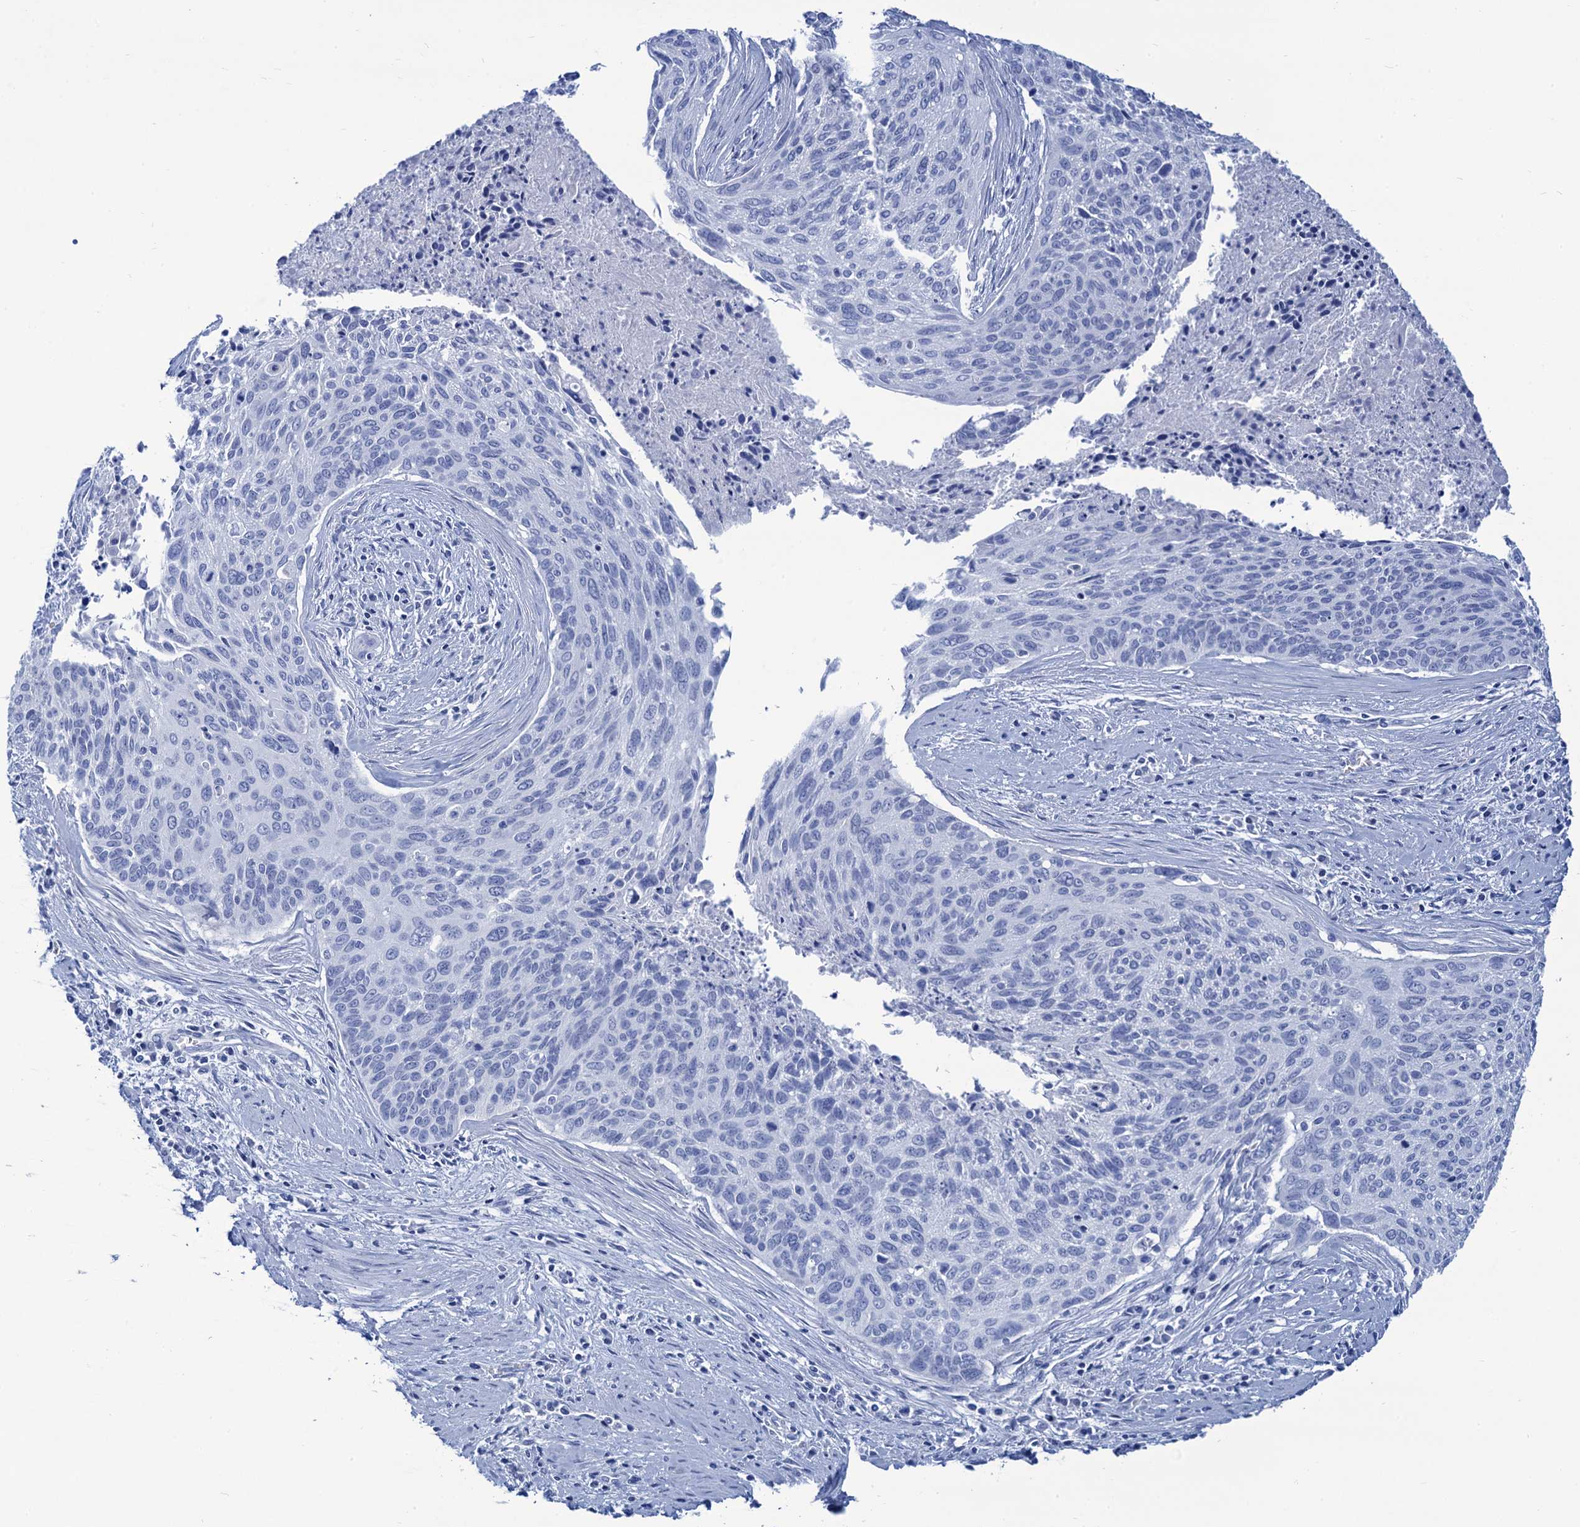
{"staining": {"intensity": "negative", "quantity": "none", "location": "none"}, "tissue": "cervical cancer", "cell_type": "Tumor cells", "image_type": "cancer", "snomed": [{"axis": "morphology", "description": "Squamous cell carcinoma, NOS"}, {"axis": "topography", "description": "Cervix"}], "caption": "This is an immunohistochemistry micrograph of cervical cancer (squamous cell carcinoma). There is no positivity in tumor cells.", "gene": "CABYR", "patient": {"sex": "female", "age": 55}}